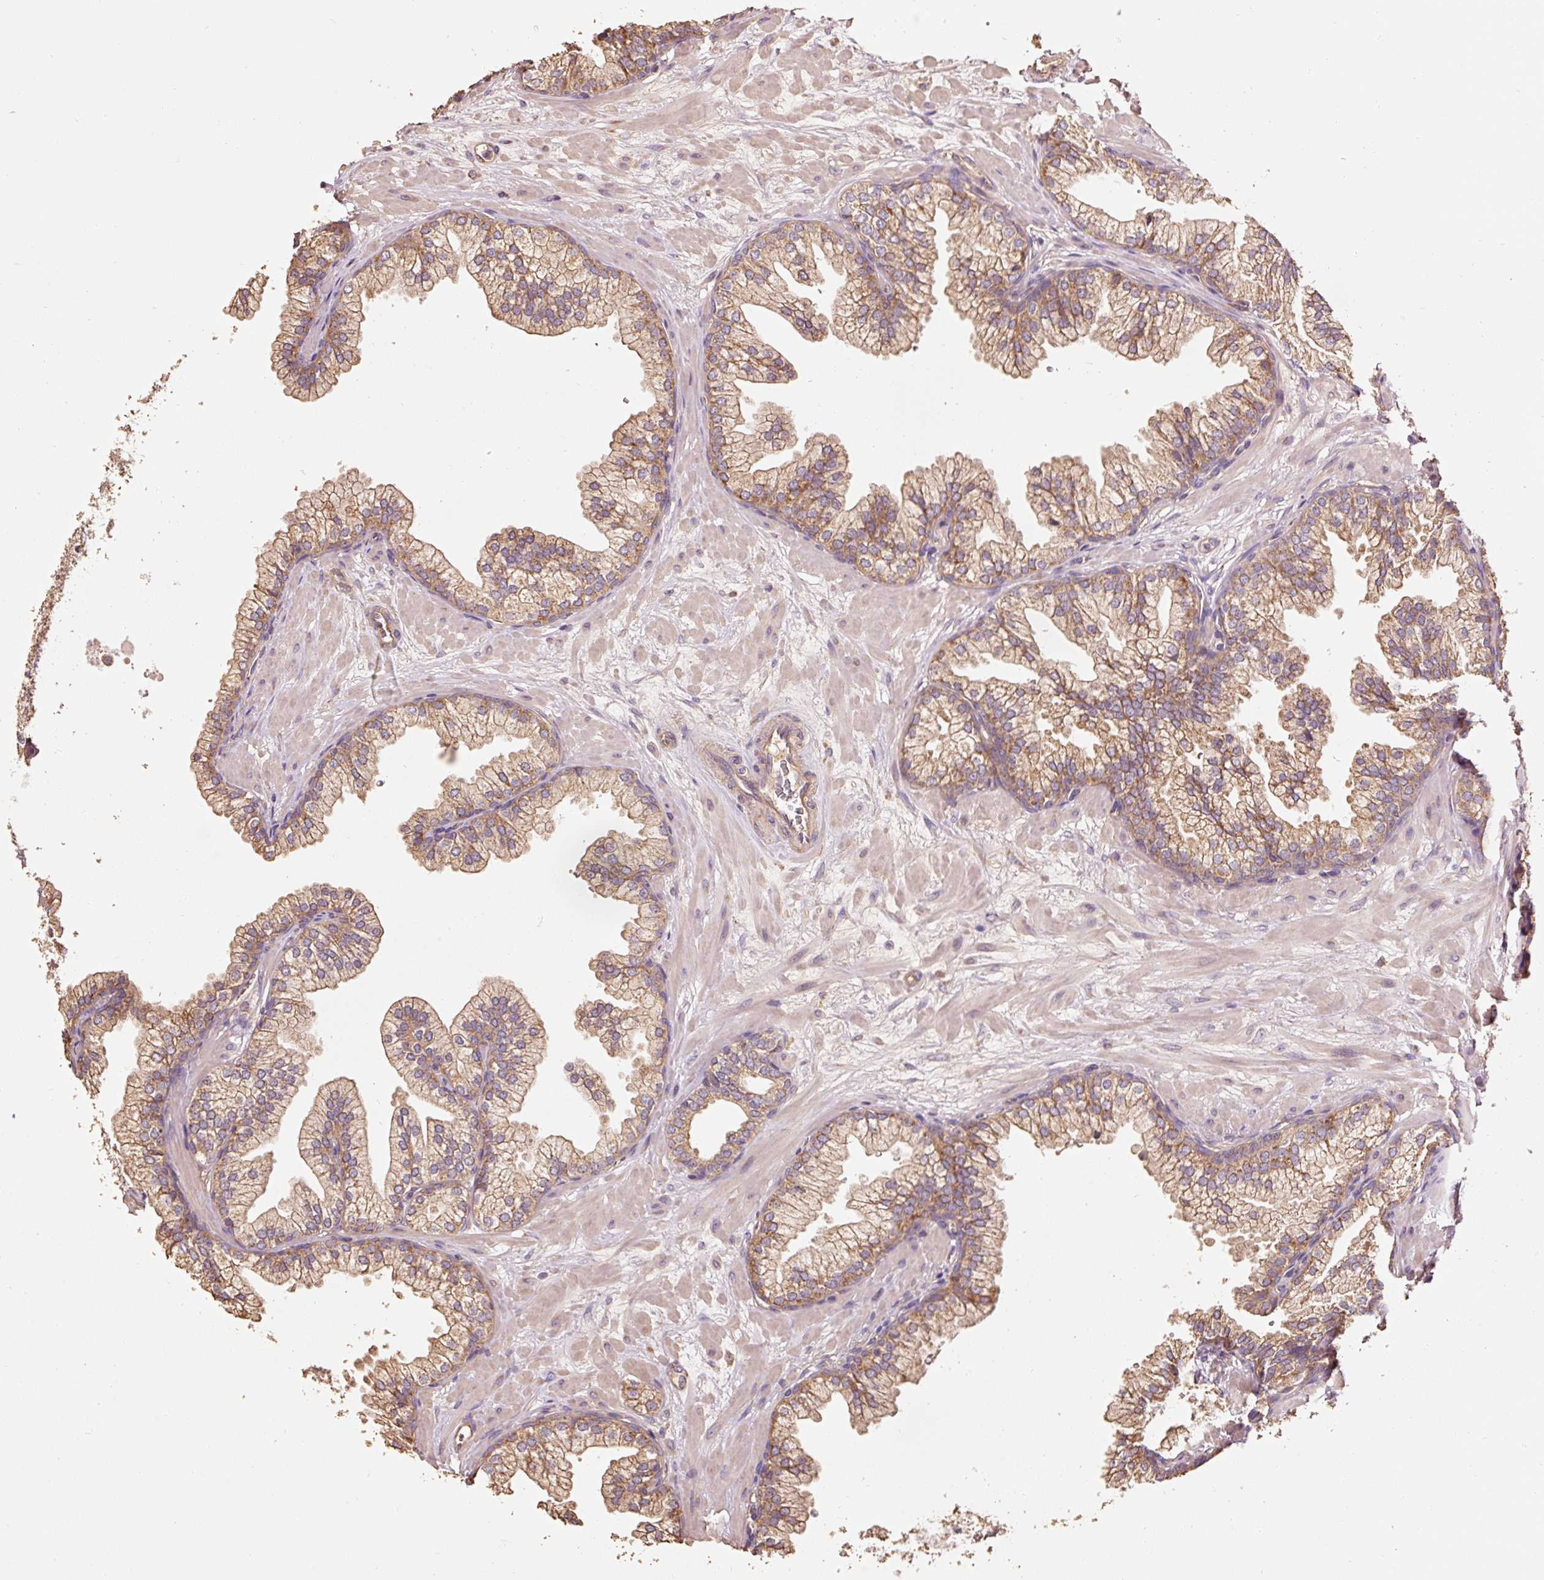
{"staining": {"intensity": "moderate", "quantity": ">75%", "location": "cytoplasmic/membranous"}, "tissue": "prostate", "cell_type": "Glandular cells", "image_type": "normal", "snomed": [{"axis": "morphology", "description": "Normal tissue, NOS"}, {"axis": "topography", "description": "Prostate"}, {"axis": "topography", "description": "Peripheral nerve tissue"}], "caption": "The histopathology image demonstrates immunohistochemical staining of unremarkable prostate. There is moderate cytoplasmic/membranous positivity is seen in approximately >75% of glandular cells.", "gene": "EFHC1", "patient": {"sex": "male", "age": 61}}